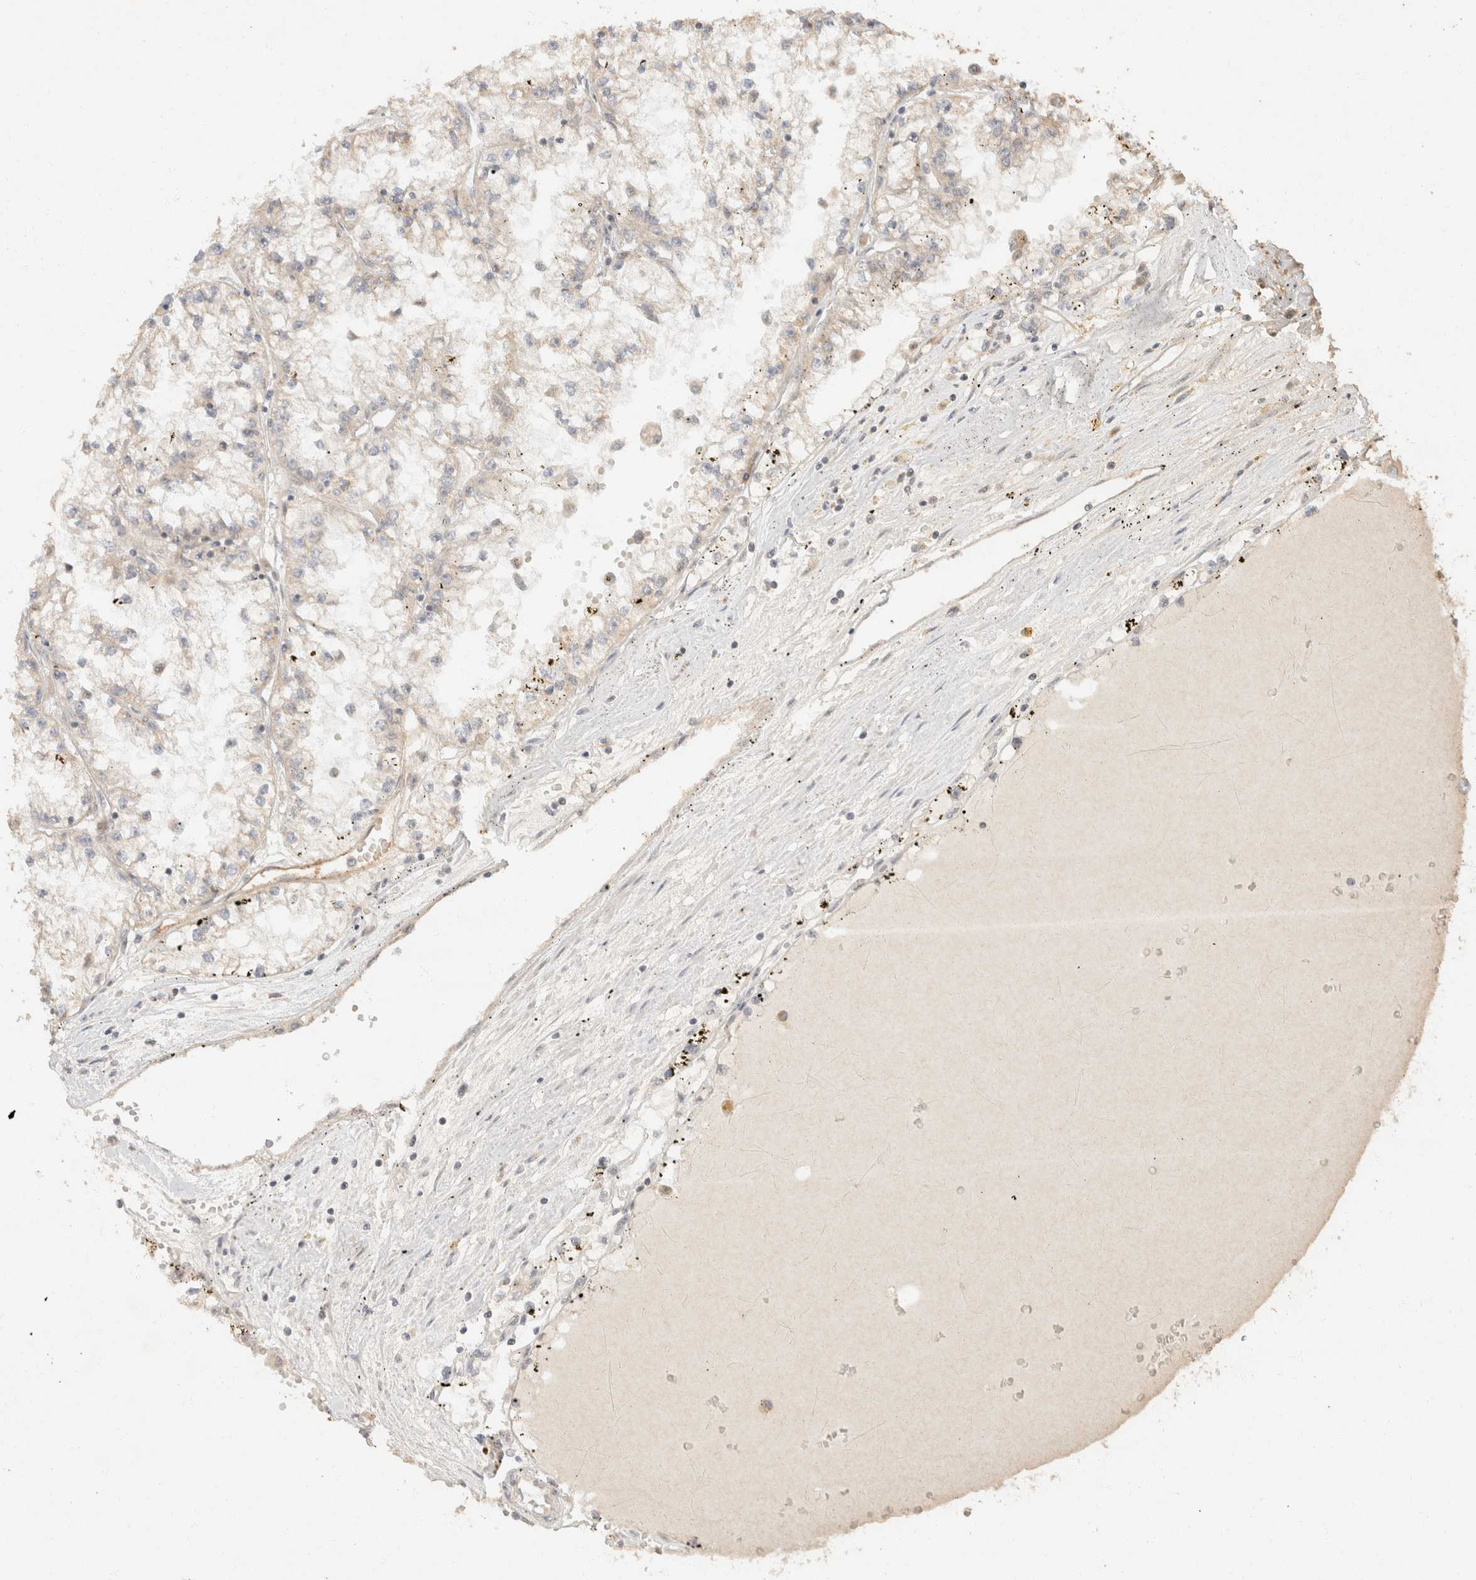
{"staining": {"intensity": "negative", "quantity": "none", "location": "none"}, "tissue": "renal cancer", "cell_type": "Tumor cells", "image_type": "cancer", "snomed": [{"axis": "morphology", "description": "Adenocarcinoma, NOS"}, {"axis": "topography", "description": "Kidney"}], "caption": "Adenocarcinoma (renal) stained for a protein using IHC displays no positivity tumor cells.", "gene": "TACC1", "patient": {"sex": "male", "age": 56}}